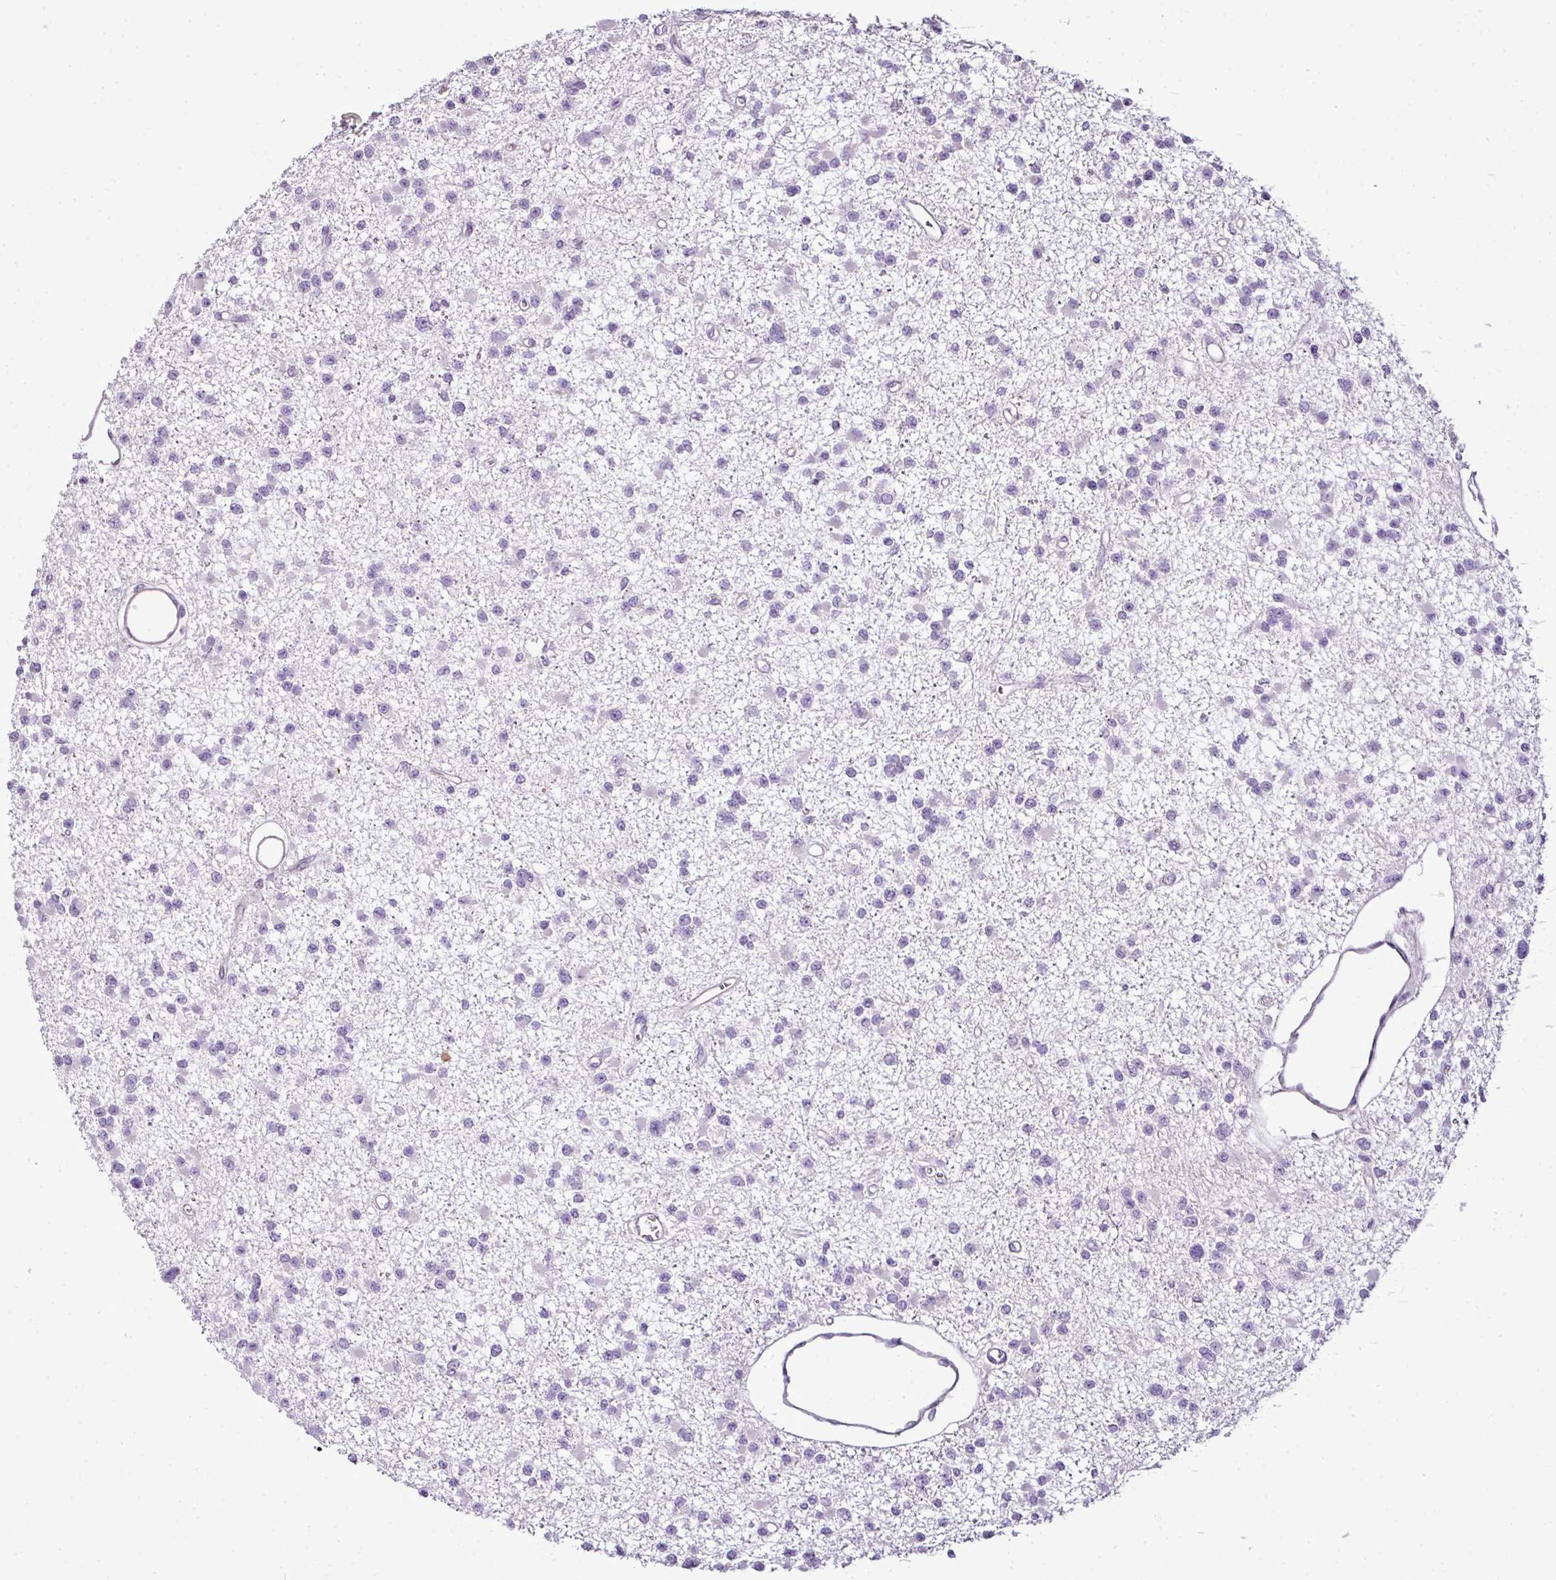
{"staining": {"intensity": "negative", "quantity": "none", "location": "none"}, "tissue": "glioma", "cell_type": "Tumor cells", "image_type": "cancer", "snomed": [{"axis": "morphology", "description": "Glioma, malignant, Low grade"}, {"axis": "topography", "description": "Brain"}], "caption": "The immunohistochemistry (IHC) histopathology image has no significant positivity in tumor cells of glioma tissue.", "gene": "TEX30", "patient": {"sex": "female", "age": 22}}